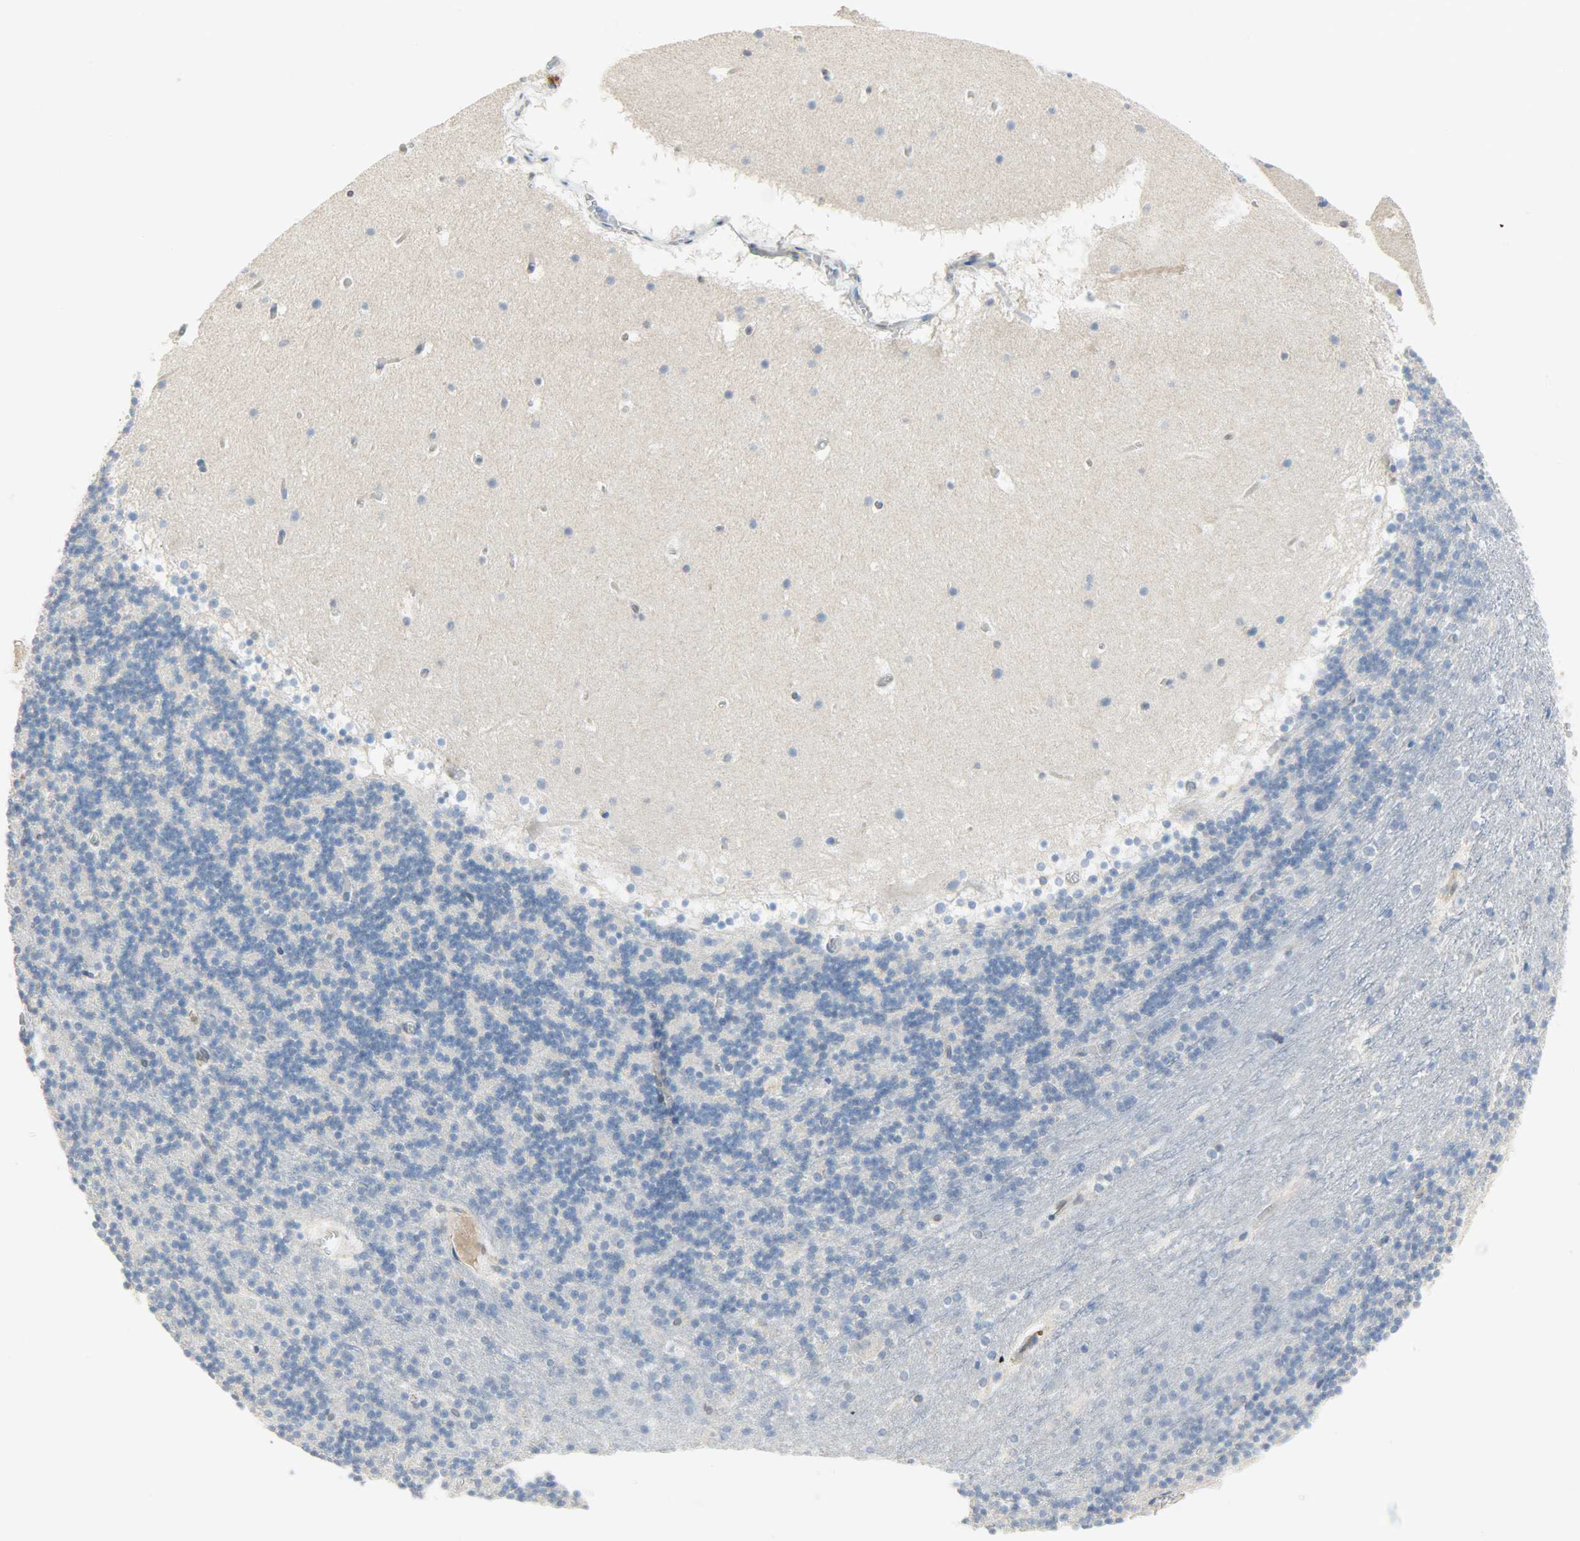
{"staining": {"intensity": "negative", "quantity": "none", "location": "none"}, "tissue": "cerebellum", "cell_type": "Cells in granular layer", "image_type": "normal", "snomed": [{"axis": "morphology", "description": "Normal tissue, NOS"}, {"axis": "topography", "description": "Cerebellum"}], "caption": "Cells in granular layer are negative for protein expression in unremarkable human cerebellum. Brightfield microscopy of immunohistochemistry (IHC) stained with DAB (brown) and hematoxylin (blue), captured at high magnification.", "gene": "FKBP1A", "patient": {"sex": "male", "age": 45}}